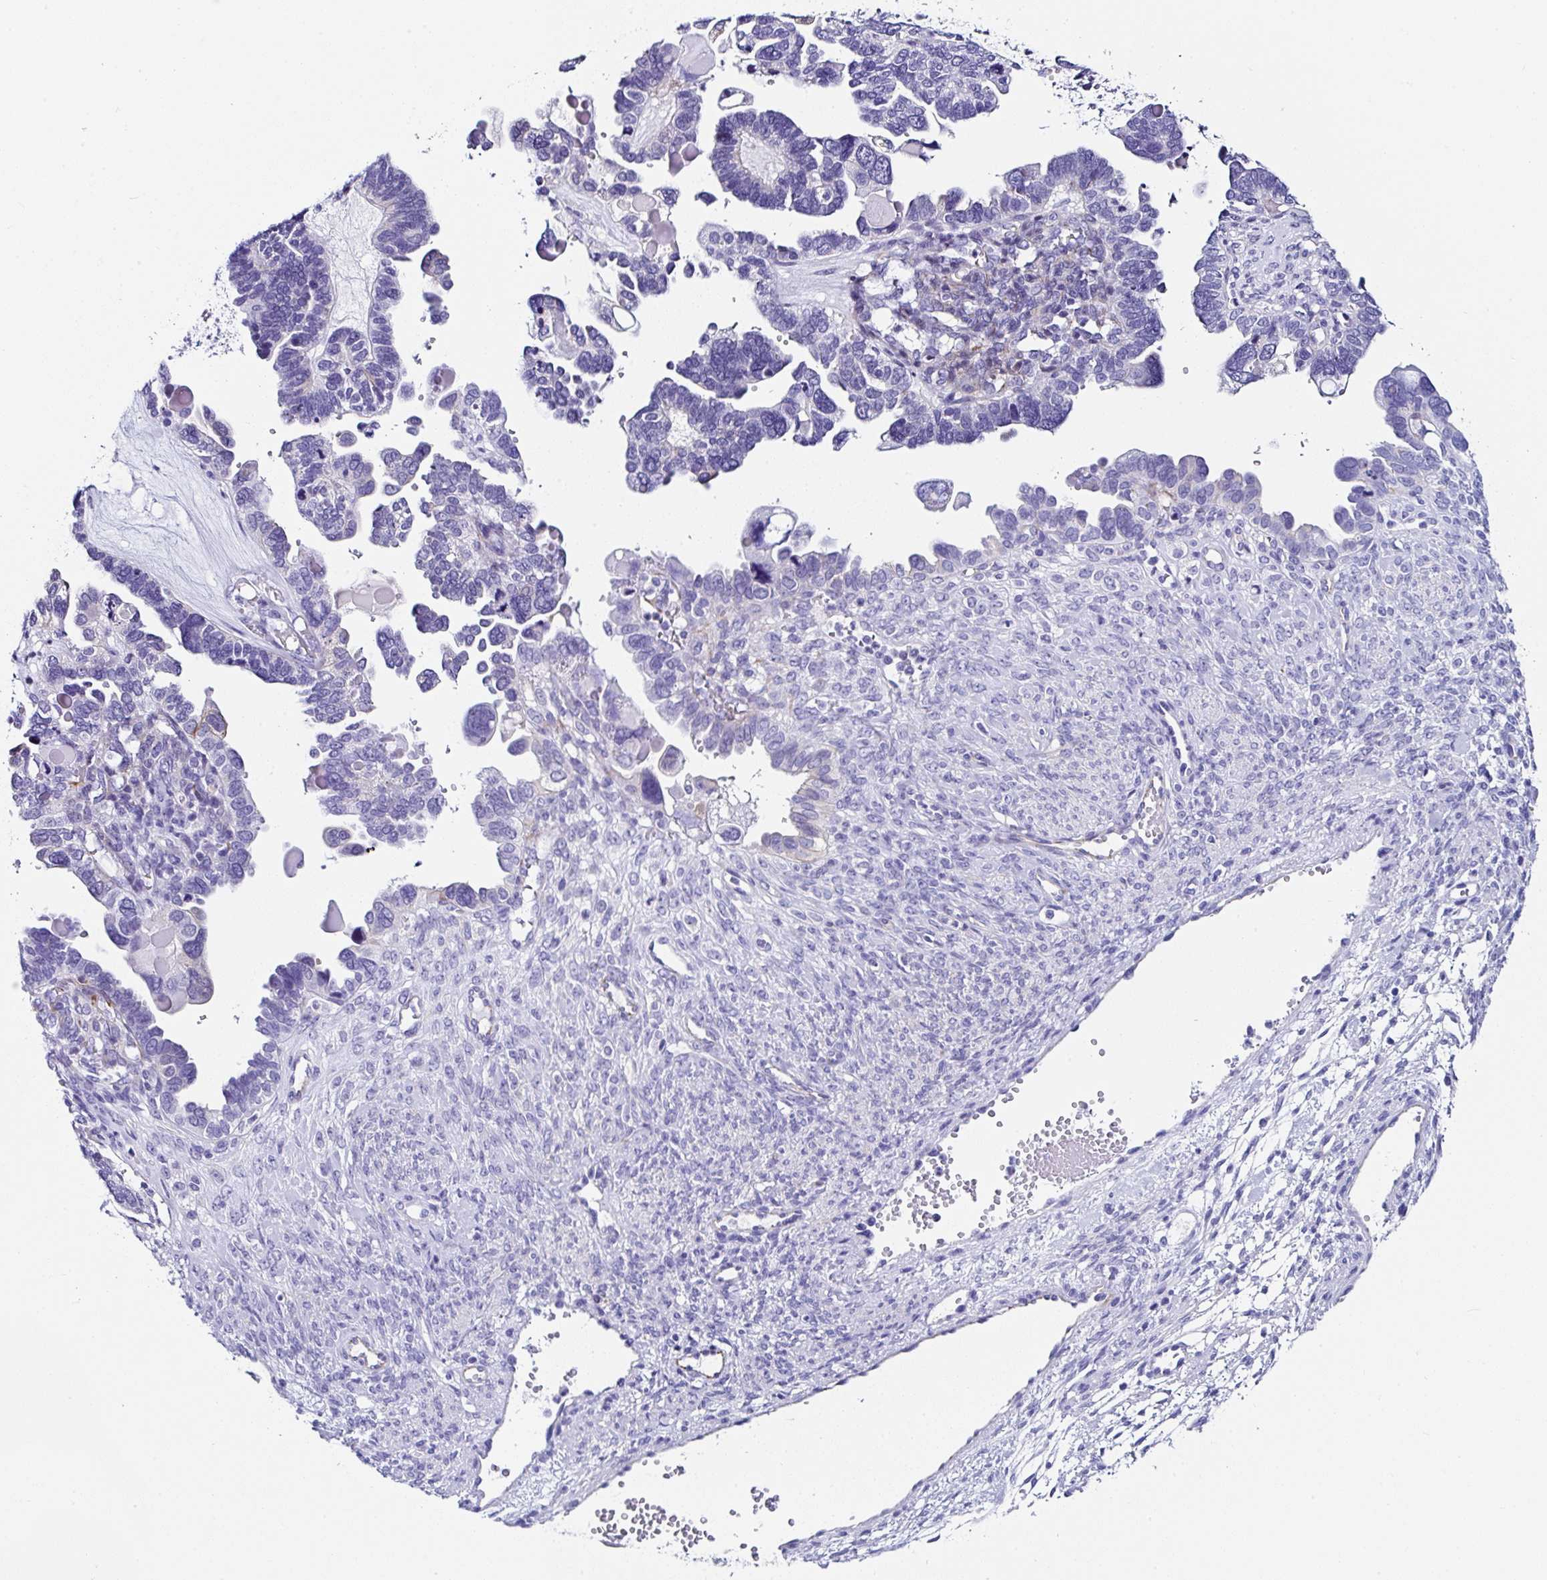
{"staining": {"intensity": "negative", "quantity": "none", "location": "none"}, "tissue": "ovarian cancer", "cell_type": "Tumor cells", "image_type": "cancer", "snomed": [{"axis": "morphology", "description": "Cystadenocarcinoma, serous, NOS"}, {"axis": "topography", "description": "Ovary"}], "caption": "The micrograph exhibits no significant positivity in tumor cells of serous cystadenocarcinoma (ovarian). (Brightfield microscopy of DAB IHC at high magnification).", "gene": "TMPRSS11E", "patient": {"sex": "female", "age": 51}}